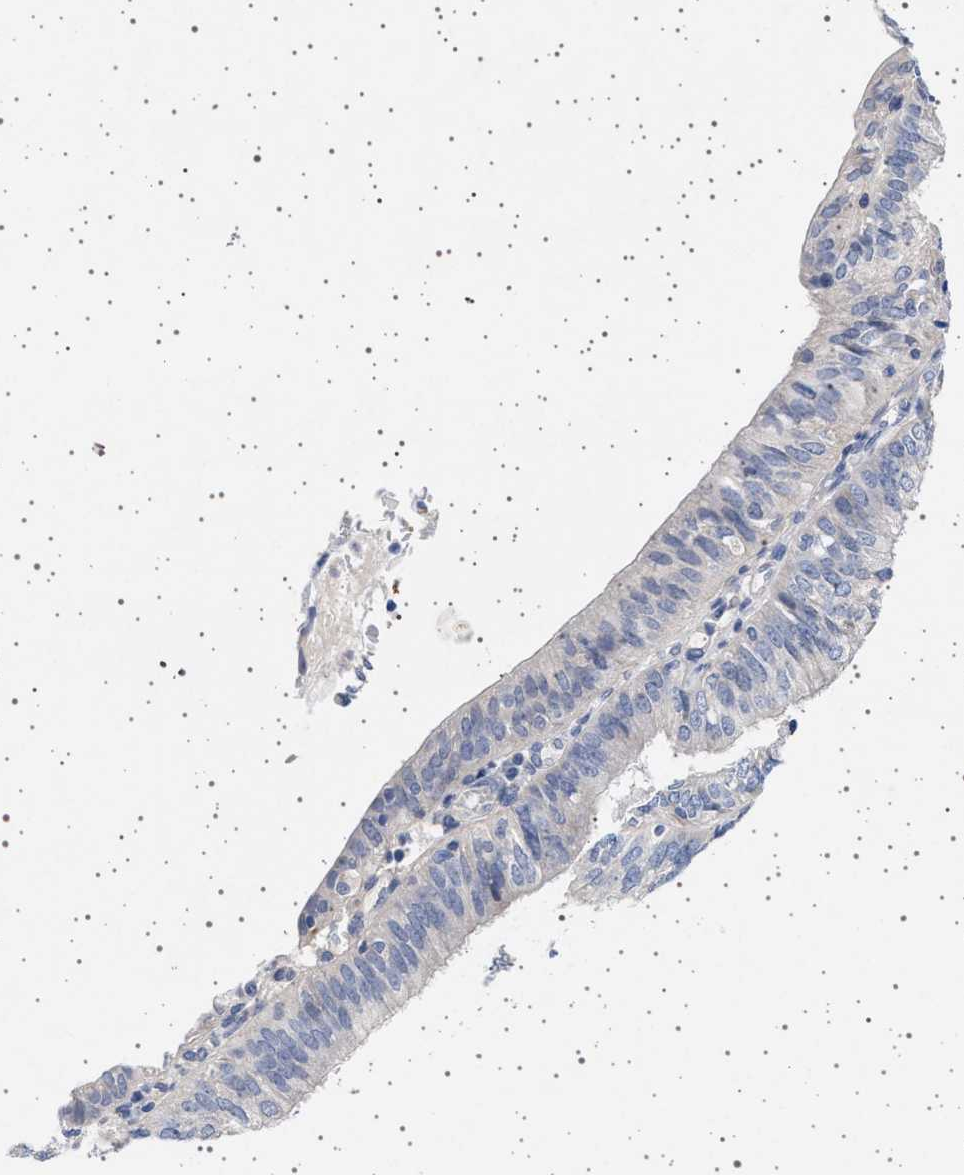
{"staining": {"intensity": "negative", "quantity": "none", "location": "none"}, "tissue": "endometrial cancer", "cell_type": "Tumor cells", "image_type": "cancer", "snomed": [{"axis": "morphology", "description": "Adenocarcinoma, NOS"}, {"axis": "topography", "description": "Endometrium"}], "caption": "This is a micrograph of IHC staining of adenocarcinoma (endometrial), which shows no positivity in tumor cells.", "gene": "TRMT10B", "patient": {"sex": "female", "age": 58}}